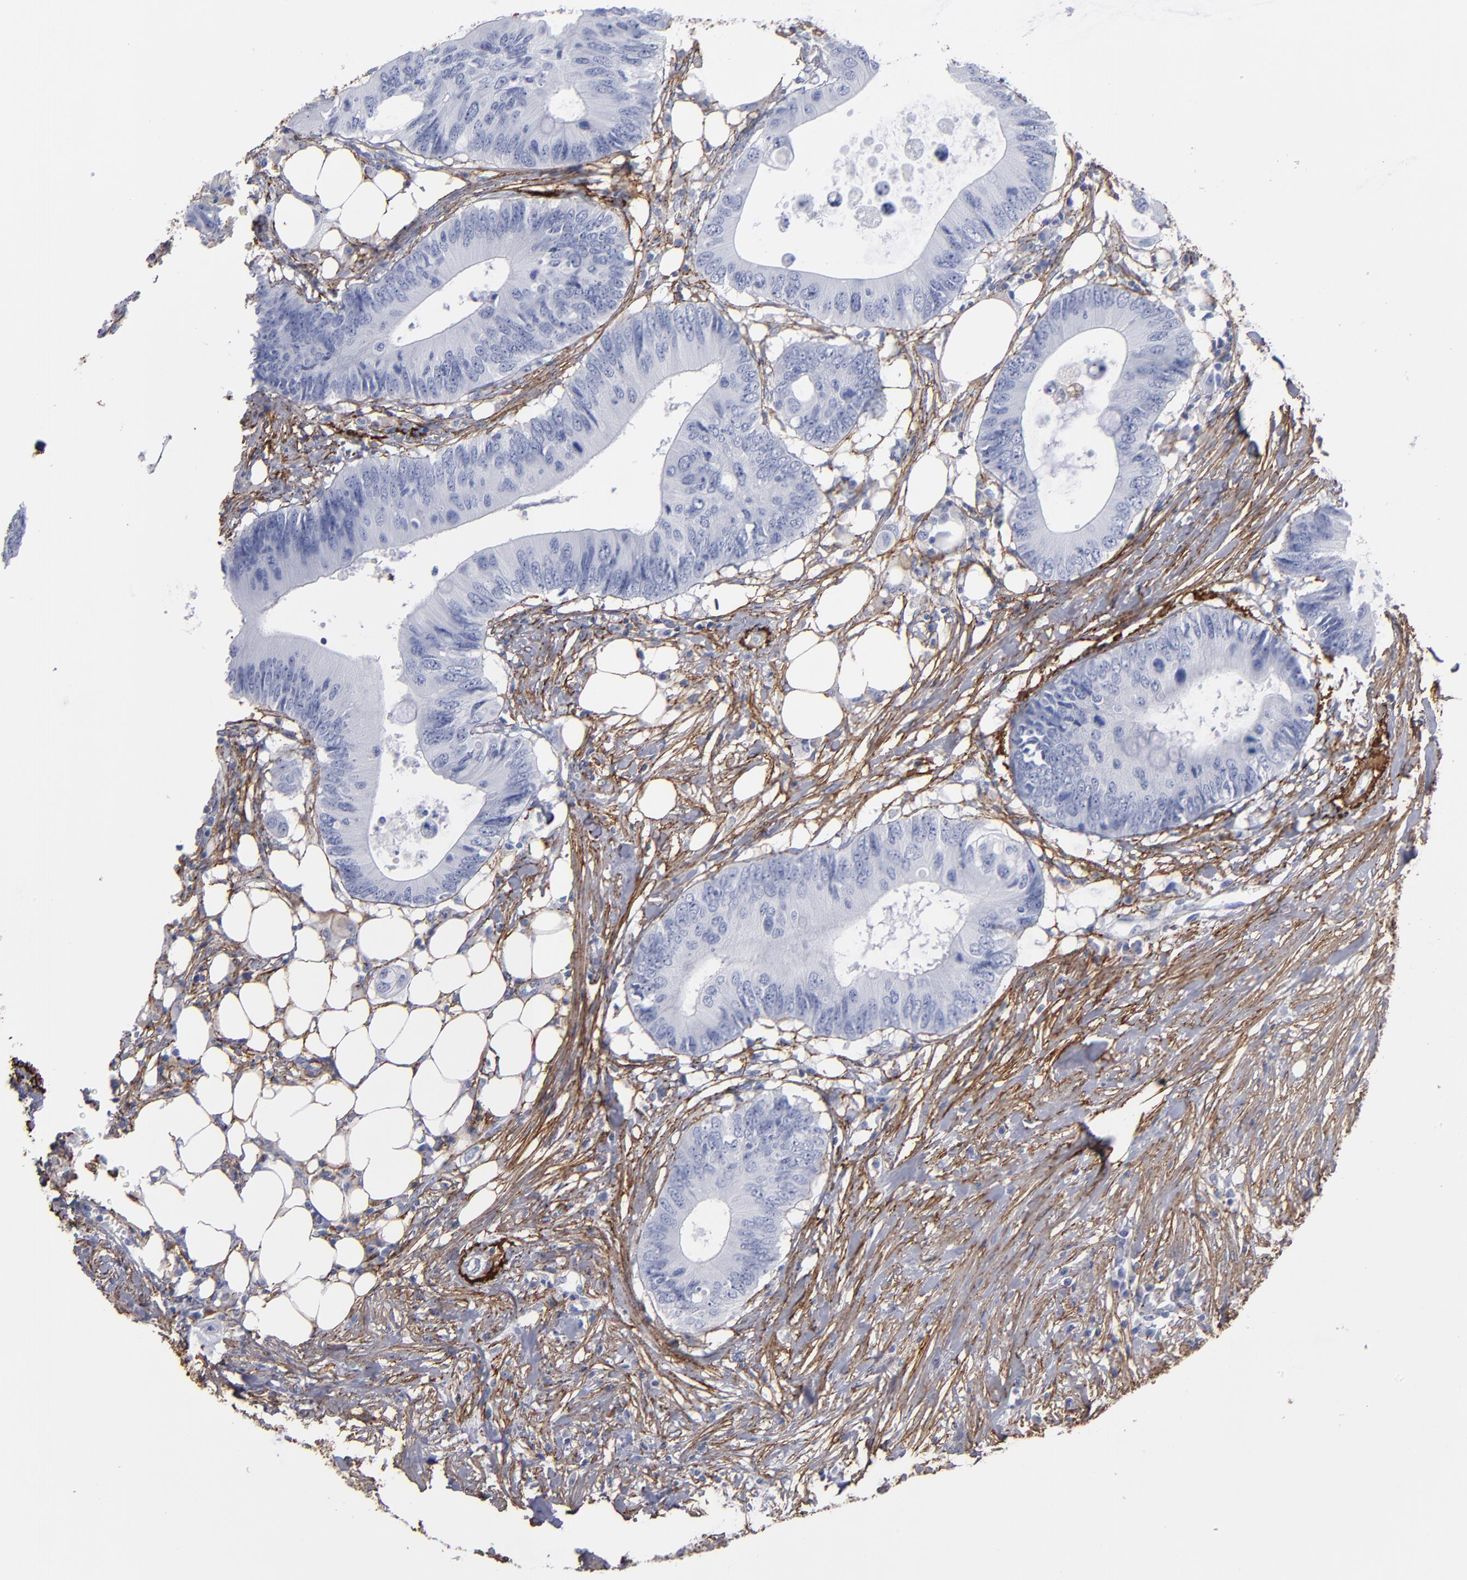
{"staining": {"intensity": "negative", "quantity": "none", "location": "none"}, "tissue": "colorectal cancer", "cell_type": "Tumor cells", "image_type": "cancer", "snomed": [{"axis": "morphology", "description": "Adenocarcinoma, NOS"}, {"axis": "topography", "description": "Colon"}], "caption": "Tumor cells are negative for brown protein staining in colorectal cancer (adenocarcinoma).", "gene": "EMILIN1", "patient": {"sex": "male", "age": 71}}